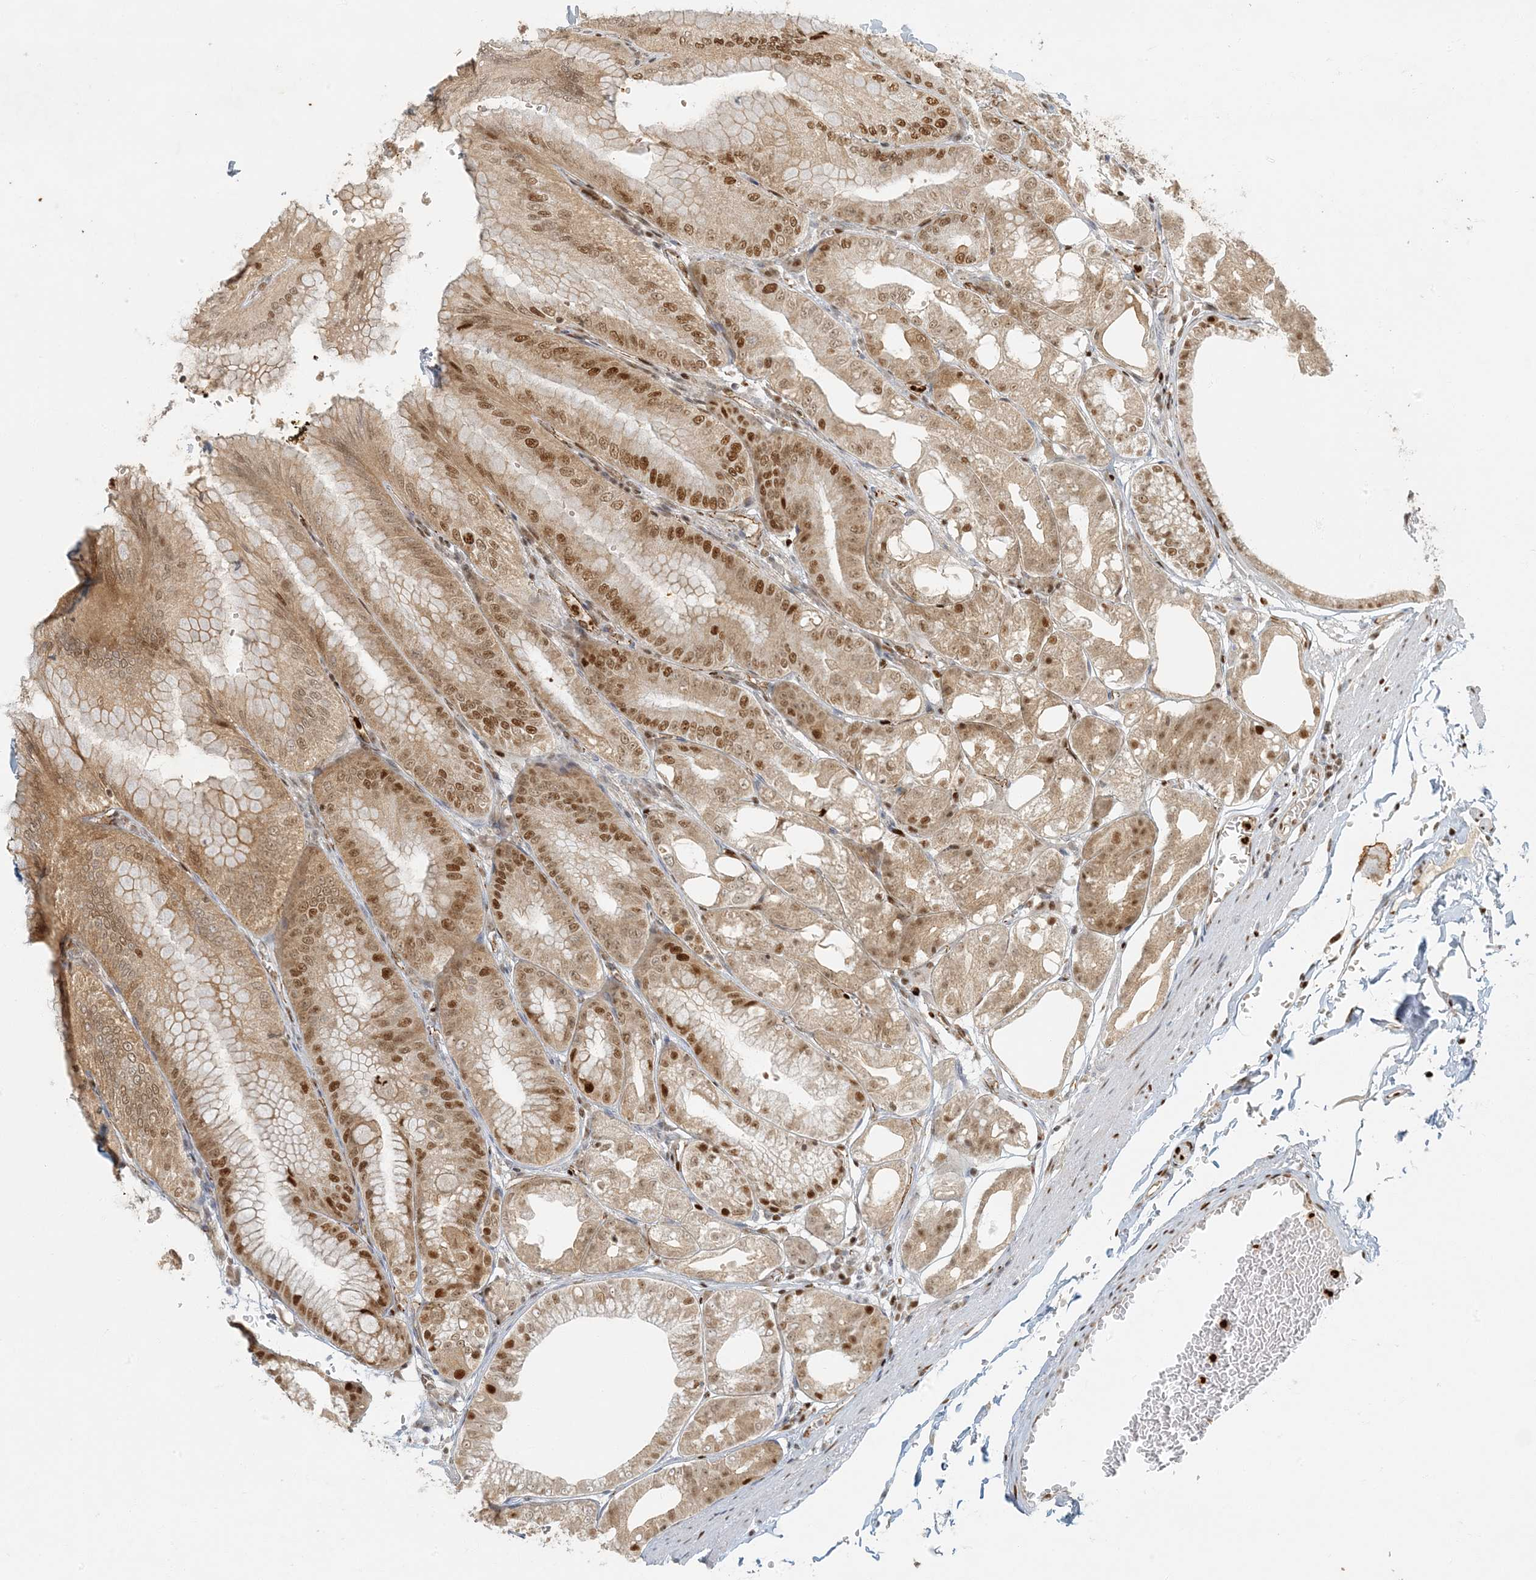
{"staining": {"intensity": "strong", "quantity": "25%-75%", "location": "cytoplasmic/membranous,nuclear"}, "tissue": "stomach", "cell_type": "Glandular cells", "image_type": "normal", "snomed": [{"axis": "morphology", "description": "Normal tissue, NOS"}, {"axis": "topography", "description": "Stomach, lower"}], "caption": "DAB immunohistochemical staining of normal human stomach reveals strong cytoplasmic/membranous,nuclear protein positivity in about 25%-75% of glandular cells.", "gene": "AK9", "patient": {"sex": "male", "age": 71}}